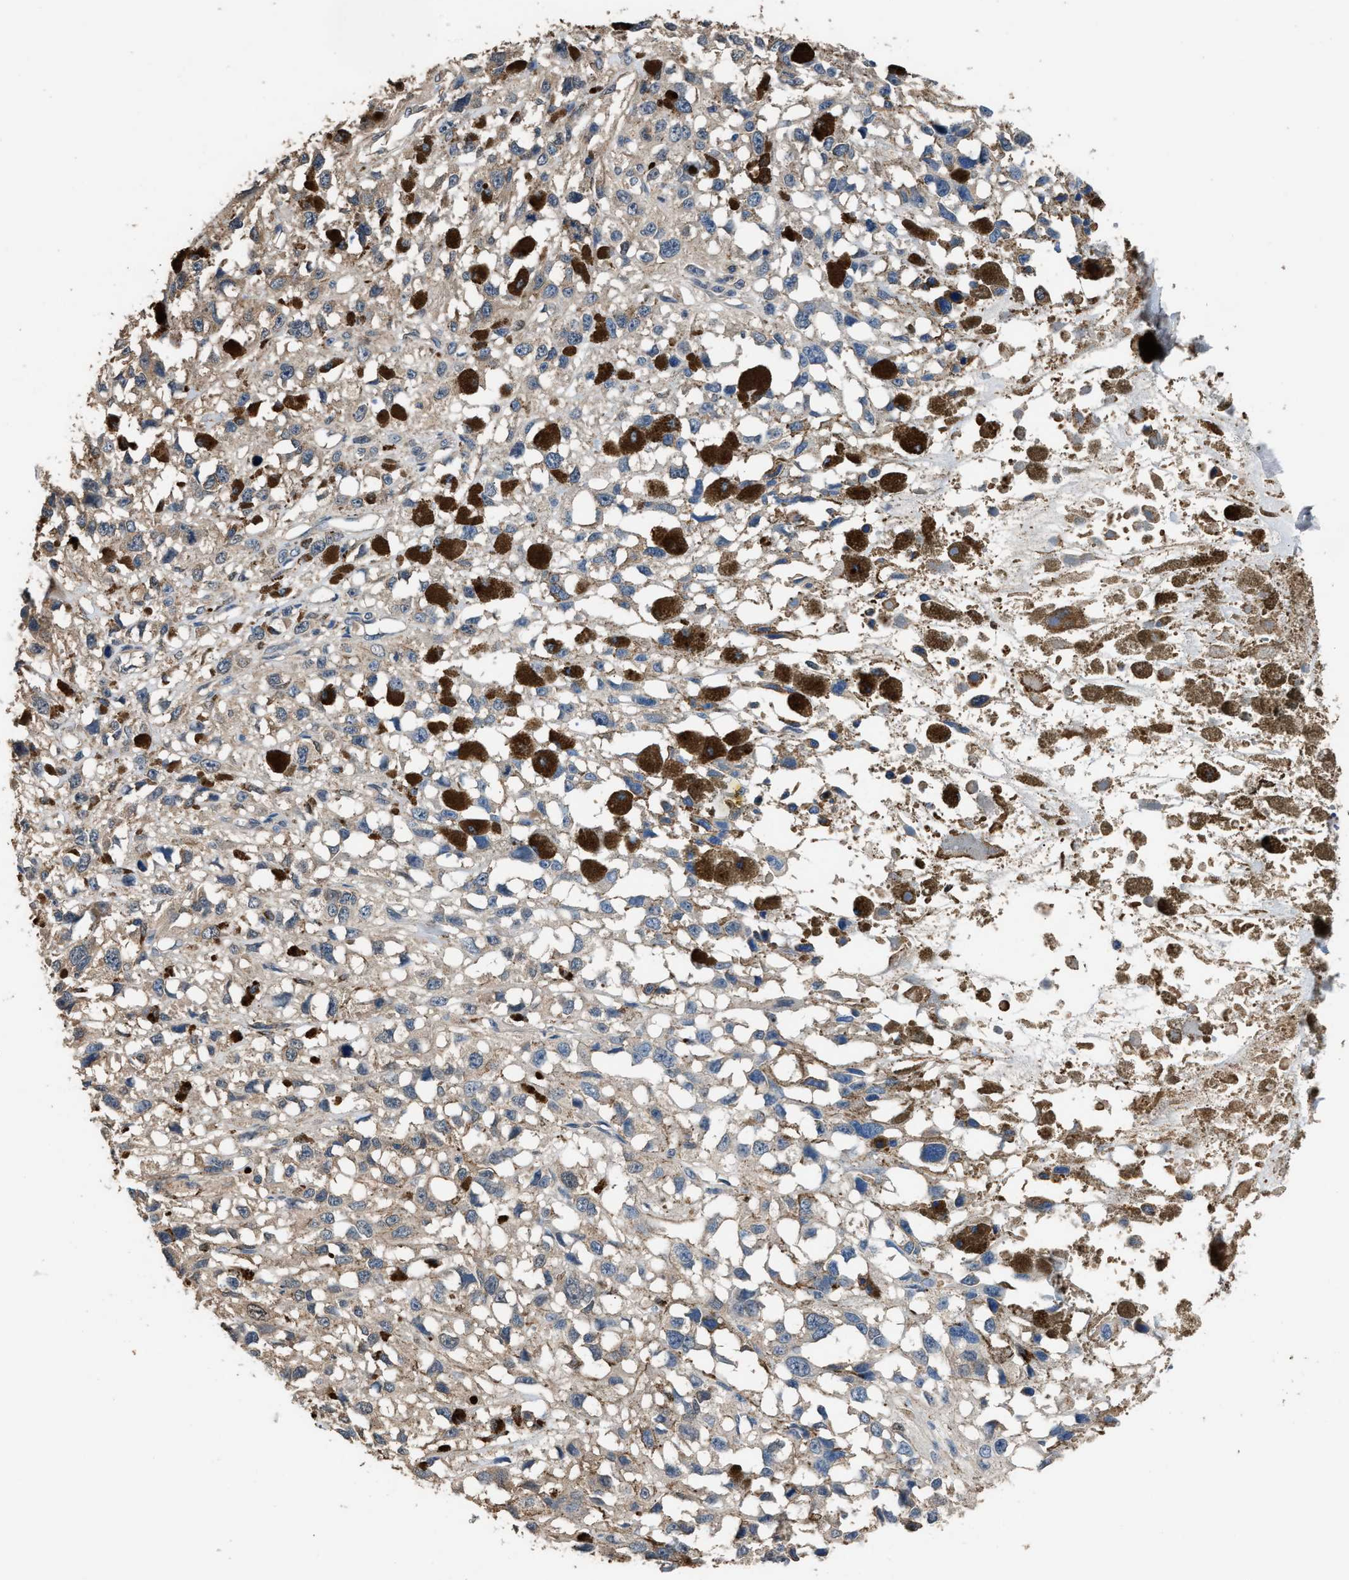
{"staining": {"intensity": "negative", "quantity": "none", "location": "none"}, "tissue": "melanoma", "cell_type": "Tumor cells", "image_type": "cancer", "snomed": [{"axis": "morphology", "description": "Malignant melanoma, Metastatic site"}, {"axis": "topography", "description": "Lymph node"}], "caption": "The photomicrograph reveals no significant expression in tumor cells of malignant melanoma (metastatic site).", "gene": "GSTP1", "patient": {"sex": "male", "age": 59}}